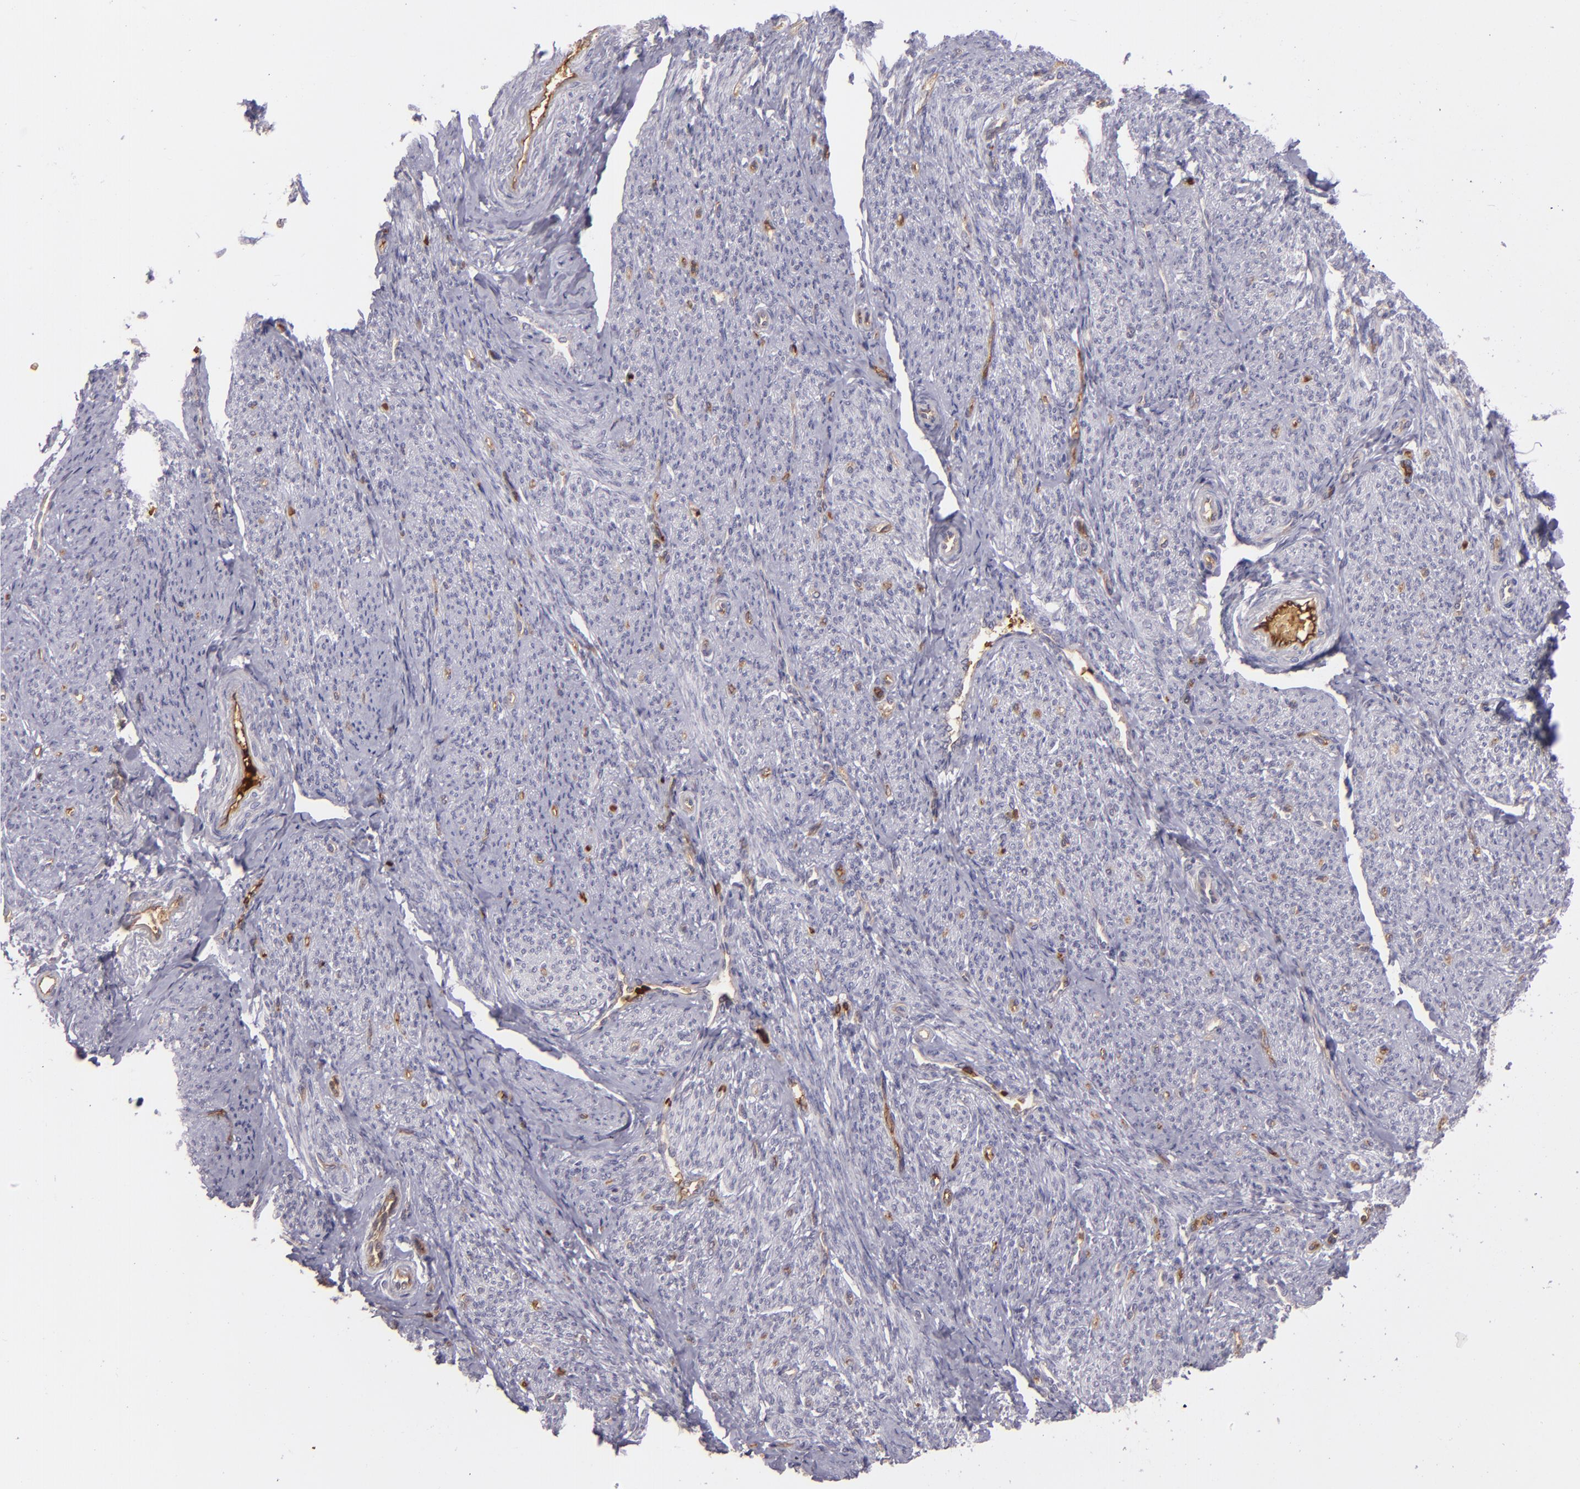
{"staining": {"intensity": "negative", "quantity": "none", "location": "none"}, "tissue": "smooth muscle", "cell_type": "Smooth muscle cells", "image_type": "normal", "snomed": [{"axis": "morphology", "description": "Normal tissue, NOS"}, {"axis": "topography", "description": "Smooth muscle"}], "caption": "This histopathology image is of normal smooth muscle stained with immunohistochemistry (IHC) to label a protein in brown with the nuclei are counter-stained blue. There is no expression in smooth muscle cells. (Immunohistochemistry, brightfield microscopy, high magnification).", "gene": "ACE", "patient": {"sex": "female", "age": 65}}